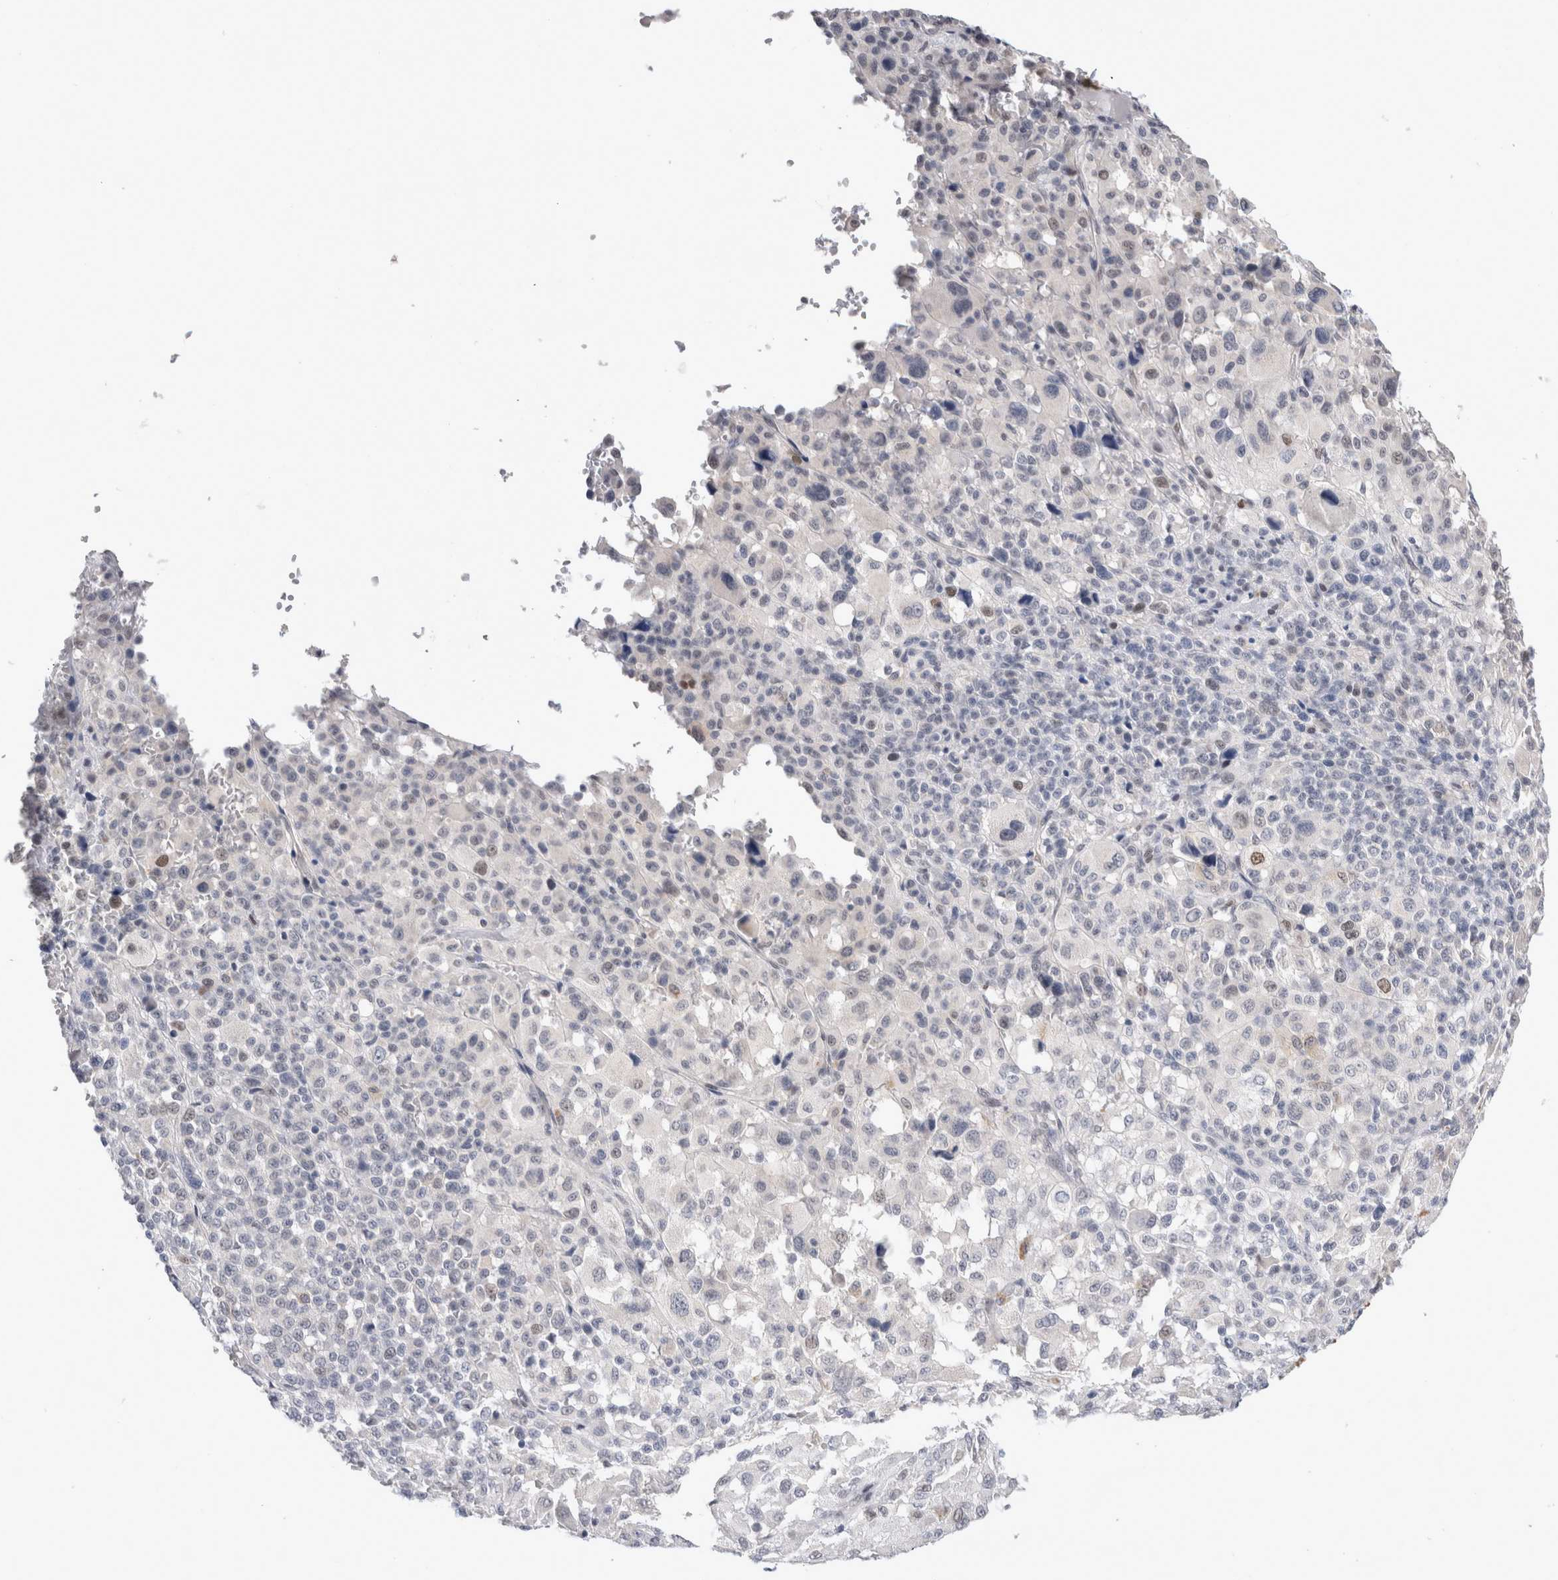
{"staining": {"intensity": "negative", "quantity": "none", "location": "none"}, "tissue": "melanoma", "cell_type": "Tumor cells", "image_type": "cancer", "snomed": [{"axis": "morphology", "description": "Malignant melanoma, Metastatic site"}, {"axis": "topography", "description": "Skin"}], "caption": "This image is of malignant melanoma (metastatic site) stained with IHC to label a protein in brown with the nuclei are counter-stained blue. There is no staining in tumor cells.", "gene": "KNL1", "patient": {"sex": "female", "age": 74}}